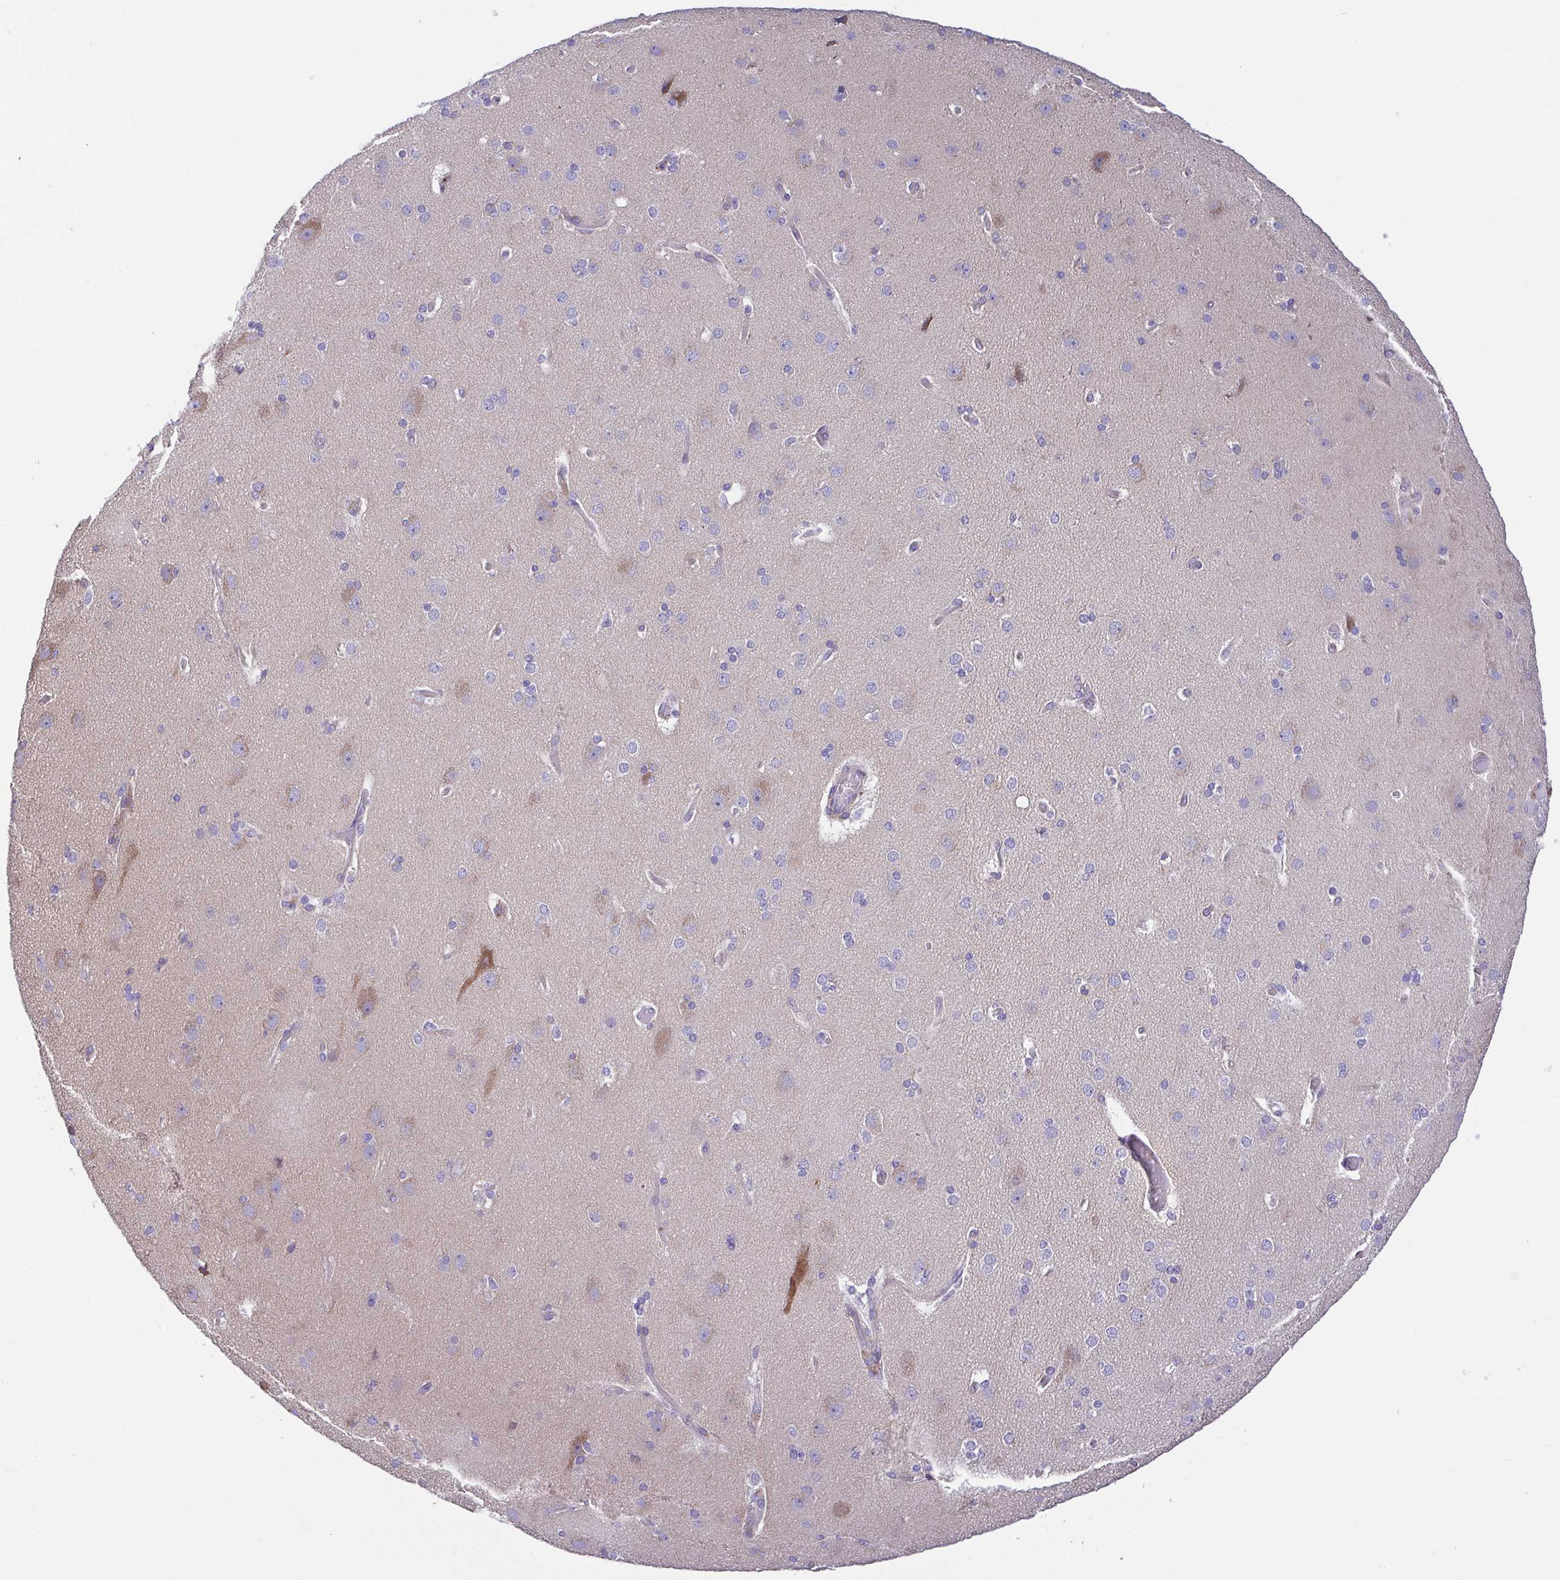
{"staining": {"intensity": "negative", "quantity": "none", "location": "none"}, "tissue": "cerebral cortex", "cell_type": "Endothelial cells", "image_type": "normal", "snomed": [{"axis": "morphology", "description": "Normal tissue, NOS"}, {"axis": "morphology", "description": "Glioma, malignant, High grade"}, {"axis": "topography", "description": "Cerebral cortex"}], "caption": "A histopathology image of cerebral cortex stained for a protein shows no brown staining in endothelial cells.", "gene": "PRR14L", "patient": {"sex": "male", "age": 71}}